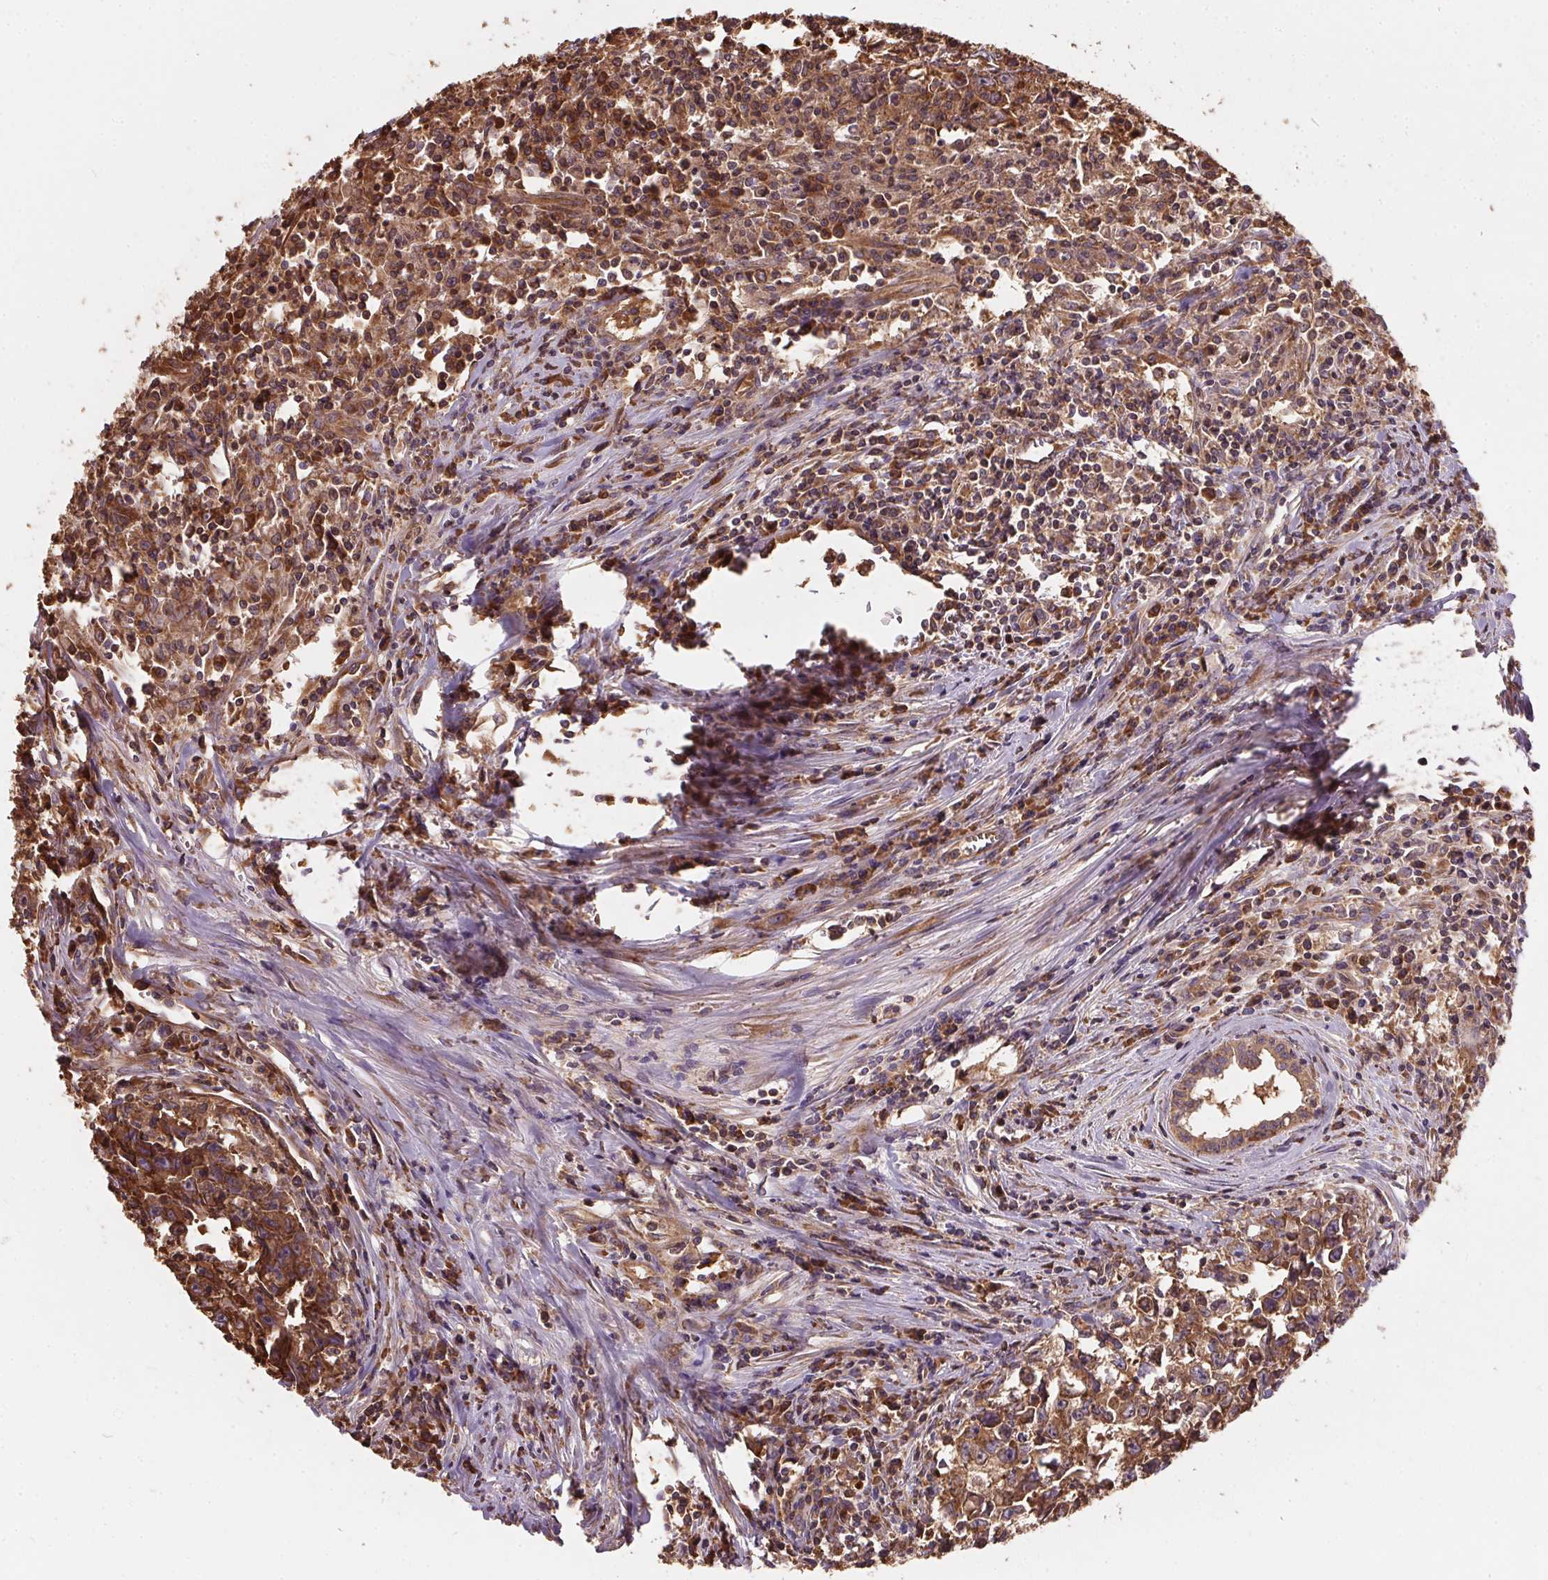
{"staining": {"intensity": "moderate", "quantity": ">75%", "location": "cytoplasmic/membranous"}, "tissue": "testis cancer", "cell_type": "Tumor cells", "image_type": "cancer", "snomed": [{"axis": "morphology", "description": "Carcinoma, Embryonal, NOS"}, {"axis": "topography", "description": "Testis"}], "caption": "This is a micrograph of immunohistochemistry (IHC) staining of embryonal carcinoma (testis), which shows moderate positivity in the cytoplasmic/membranous of tumor cells.", "gene": "EIF2S1", "patient": {"sex": "male", "age": 22}}